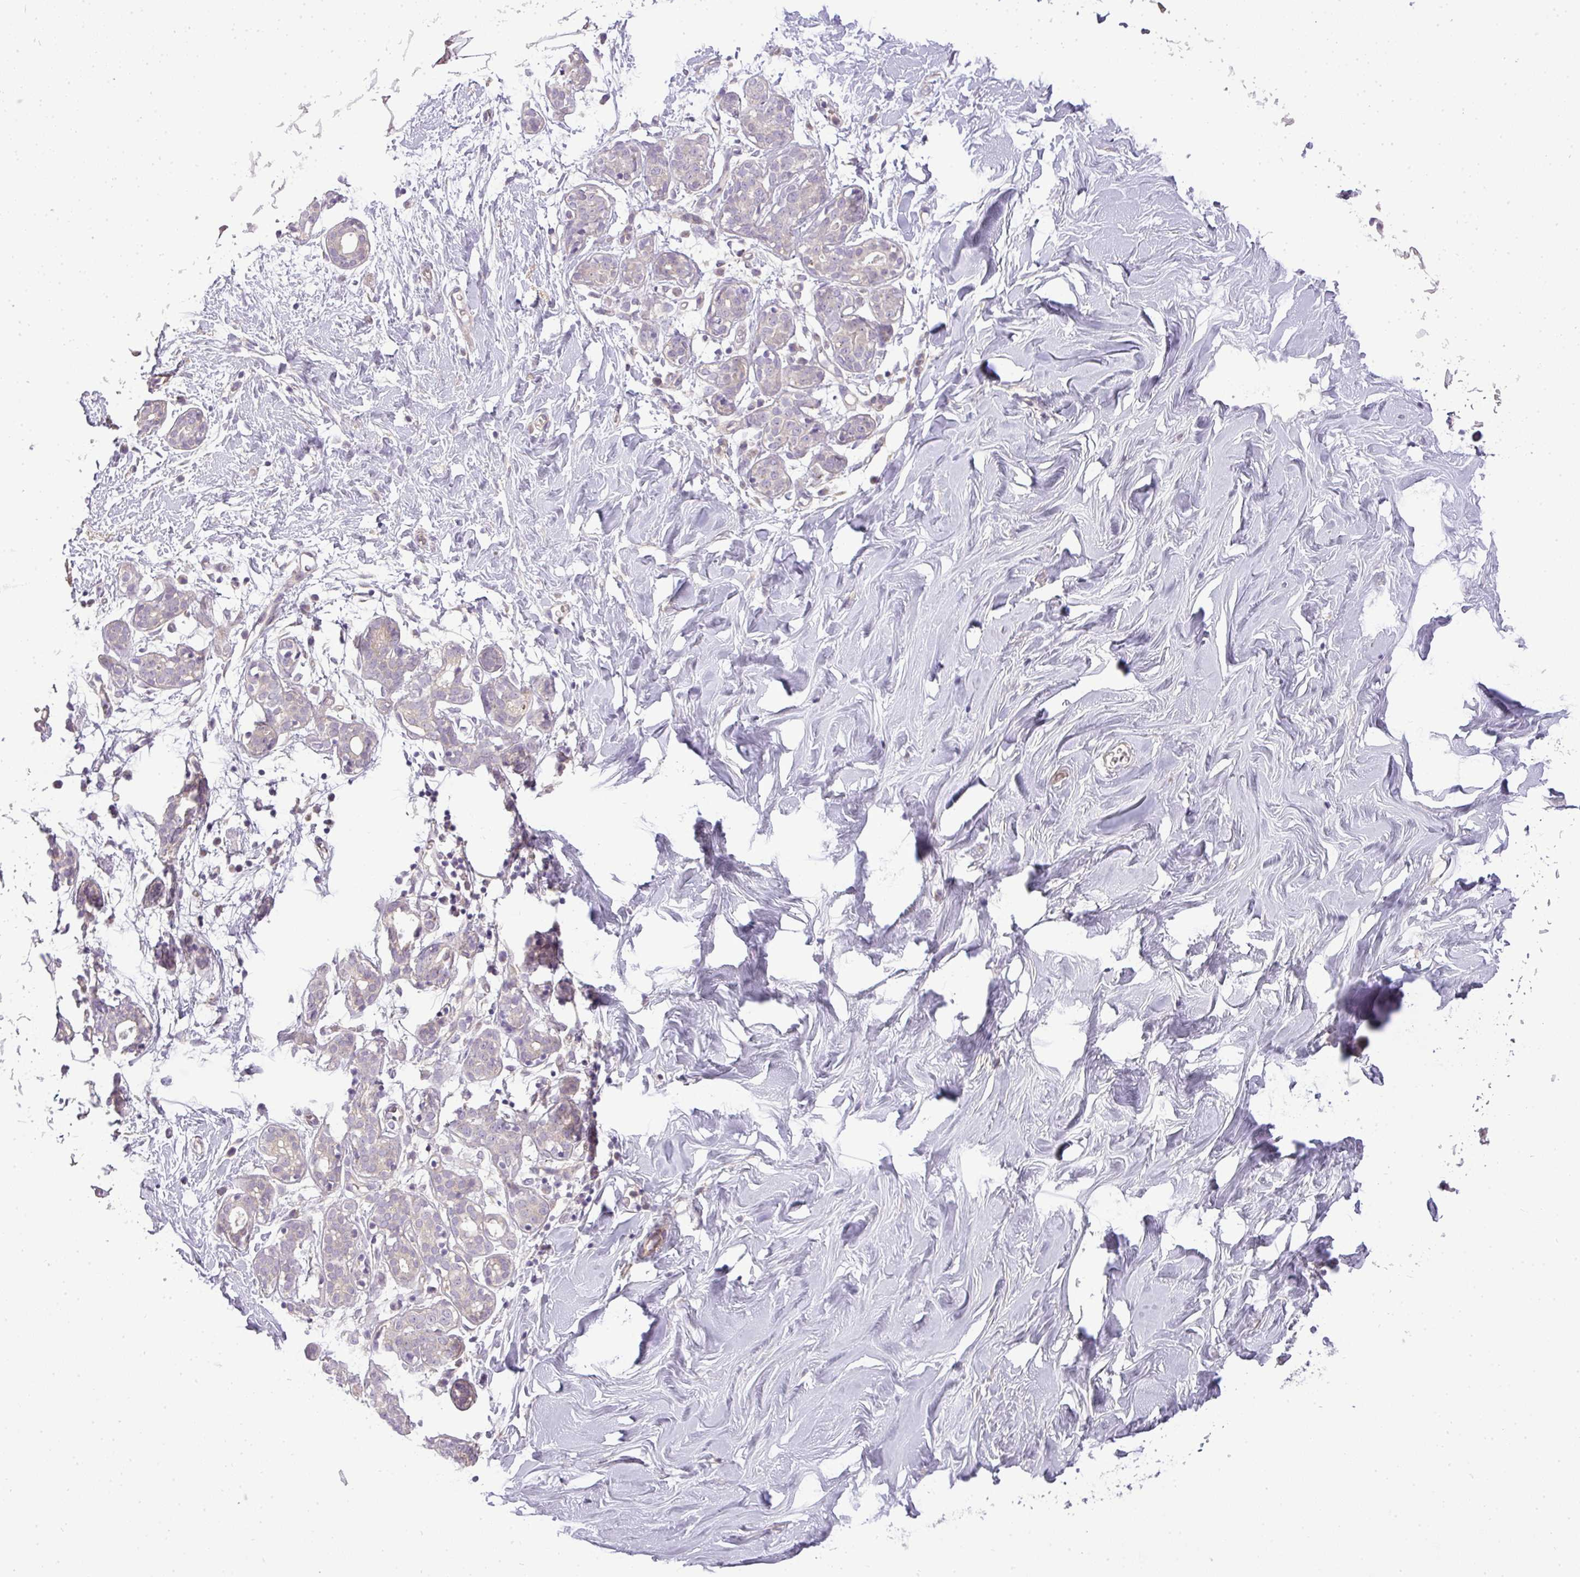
{"staining": {"intensity": "negative", "quantity": "none", "location": "none"}, "tissue": "breast", "cell_type": "Adipocytes", "image_type": "normal", "snomed": [{"axis": "morphology", "description": "Normal tissue, NOS"}, {"axis": "topography", "description": "Breast"}], "caption": "A high-resolution micrograph shows IHC staining of benign breast, which exhibits no significant staining in adipocytes. The staining was performed using DAB (3,3'-diaminobenzidine) to visualize the protein expression in brown, while the nuclei were stained in blue with hematoxylin (Magnification: 20x).", "gene": "ZDHHC1", "patient": {"sex": "female", "age": 27}}